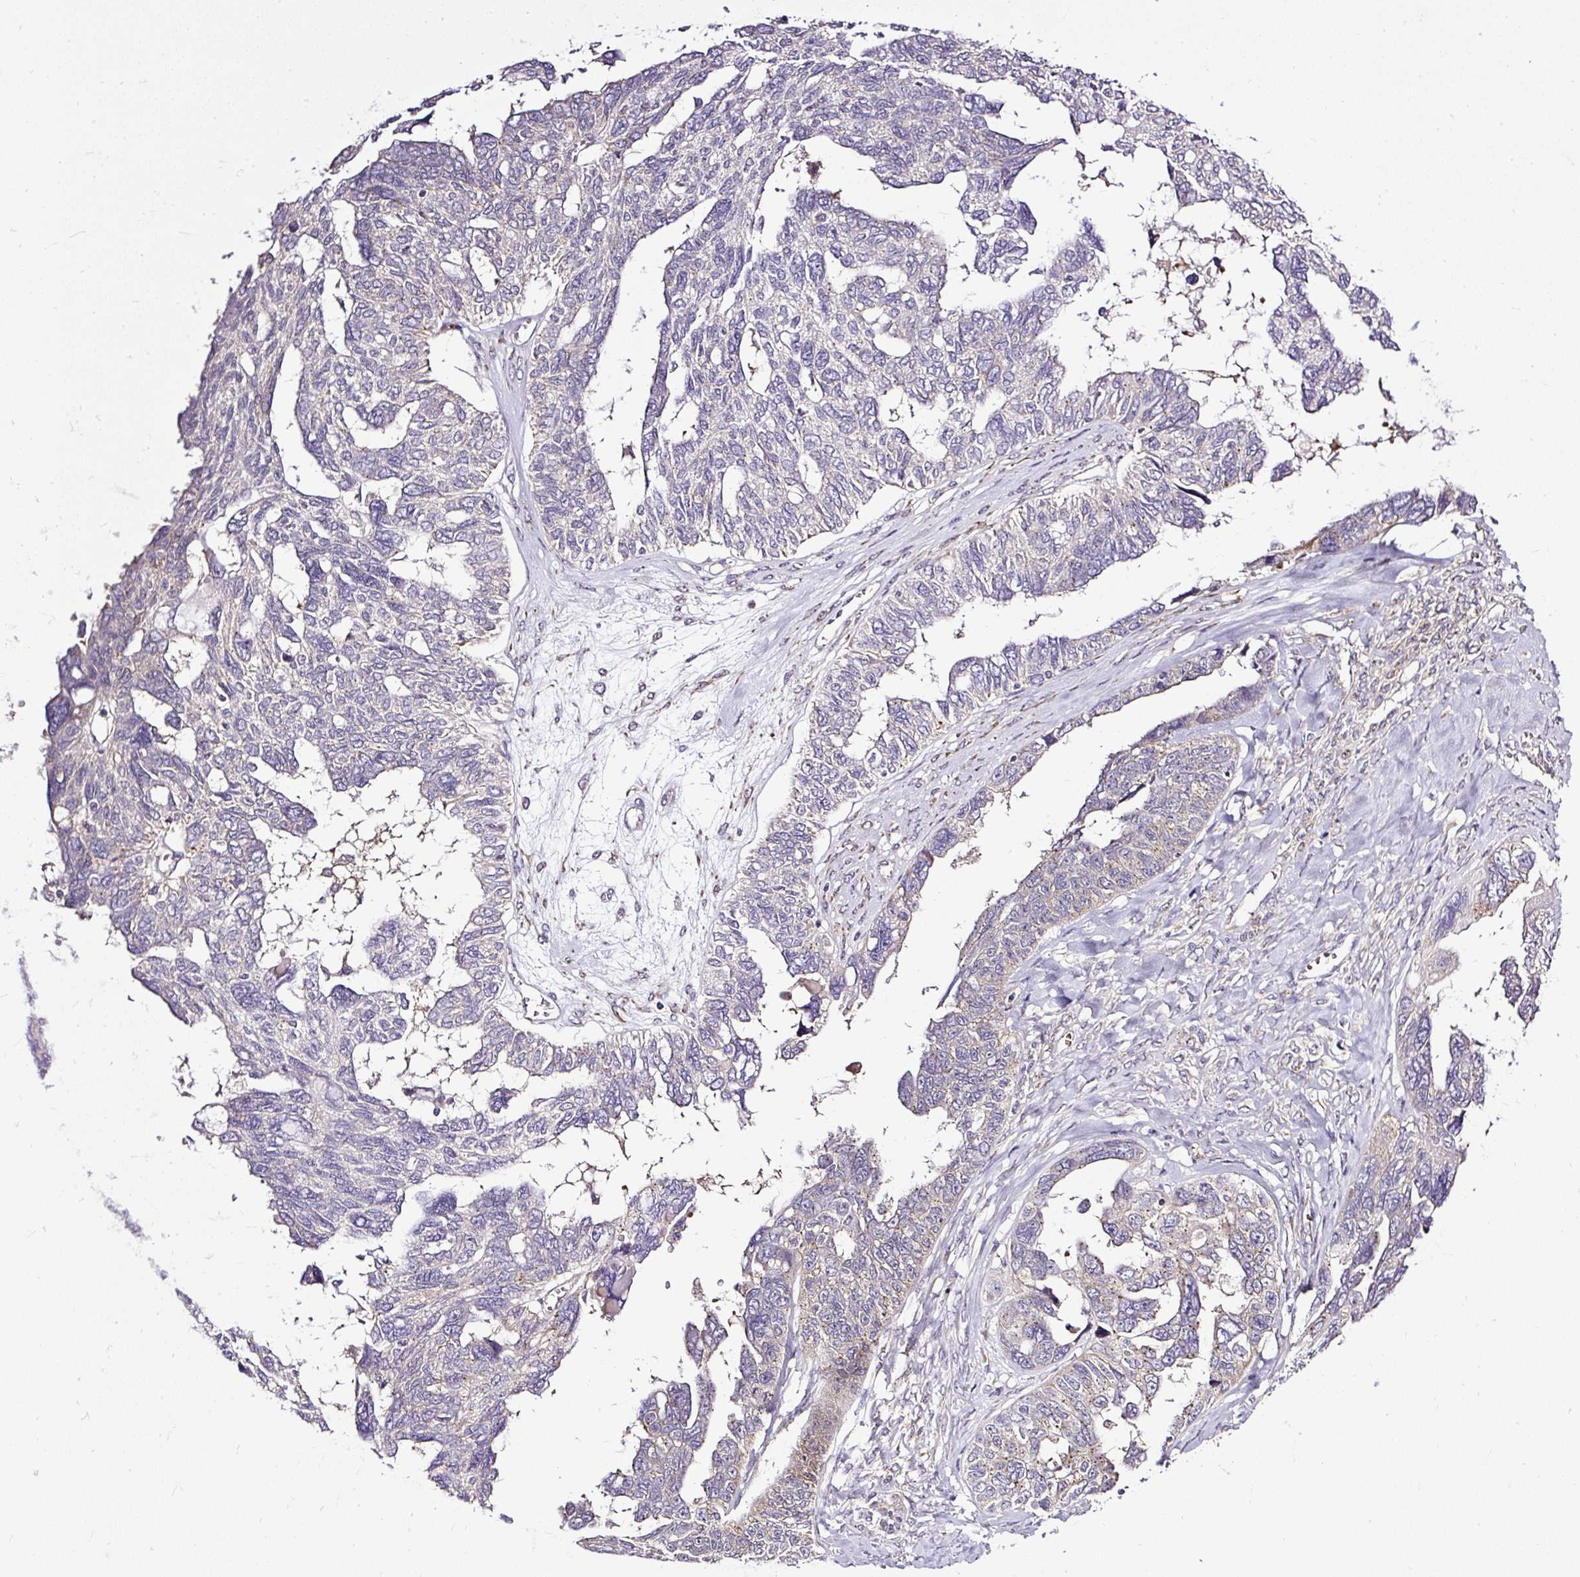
{"staining": {"intensity": "weak", "quantity": "<25%", "location": "cytoplasmic/membranous"}, "tissue": "ovarian cancer", "cell_type": "Tumor cells", "image_type": "cancer", "snomed": [{"axis": "morphology", "description": "Cystadenocarcinoma, serous, NOS"}, {"axis": "topography", "description": "Ovary"}], "caption": "Immunohistochemical staining of human ovarian serous cystadenocarcinoma reveals no significant expression in tumor cells.", "gene": "SMC4", "patient": {"sex": "female", "age": 79}}